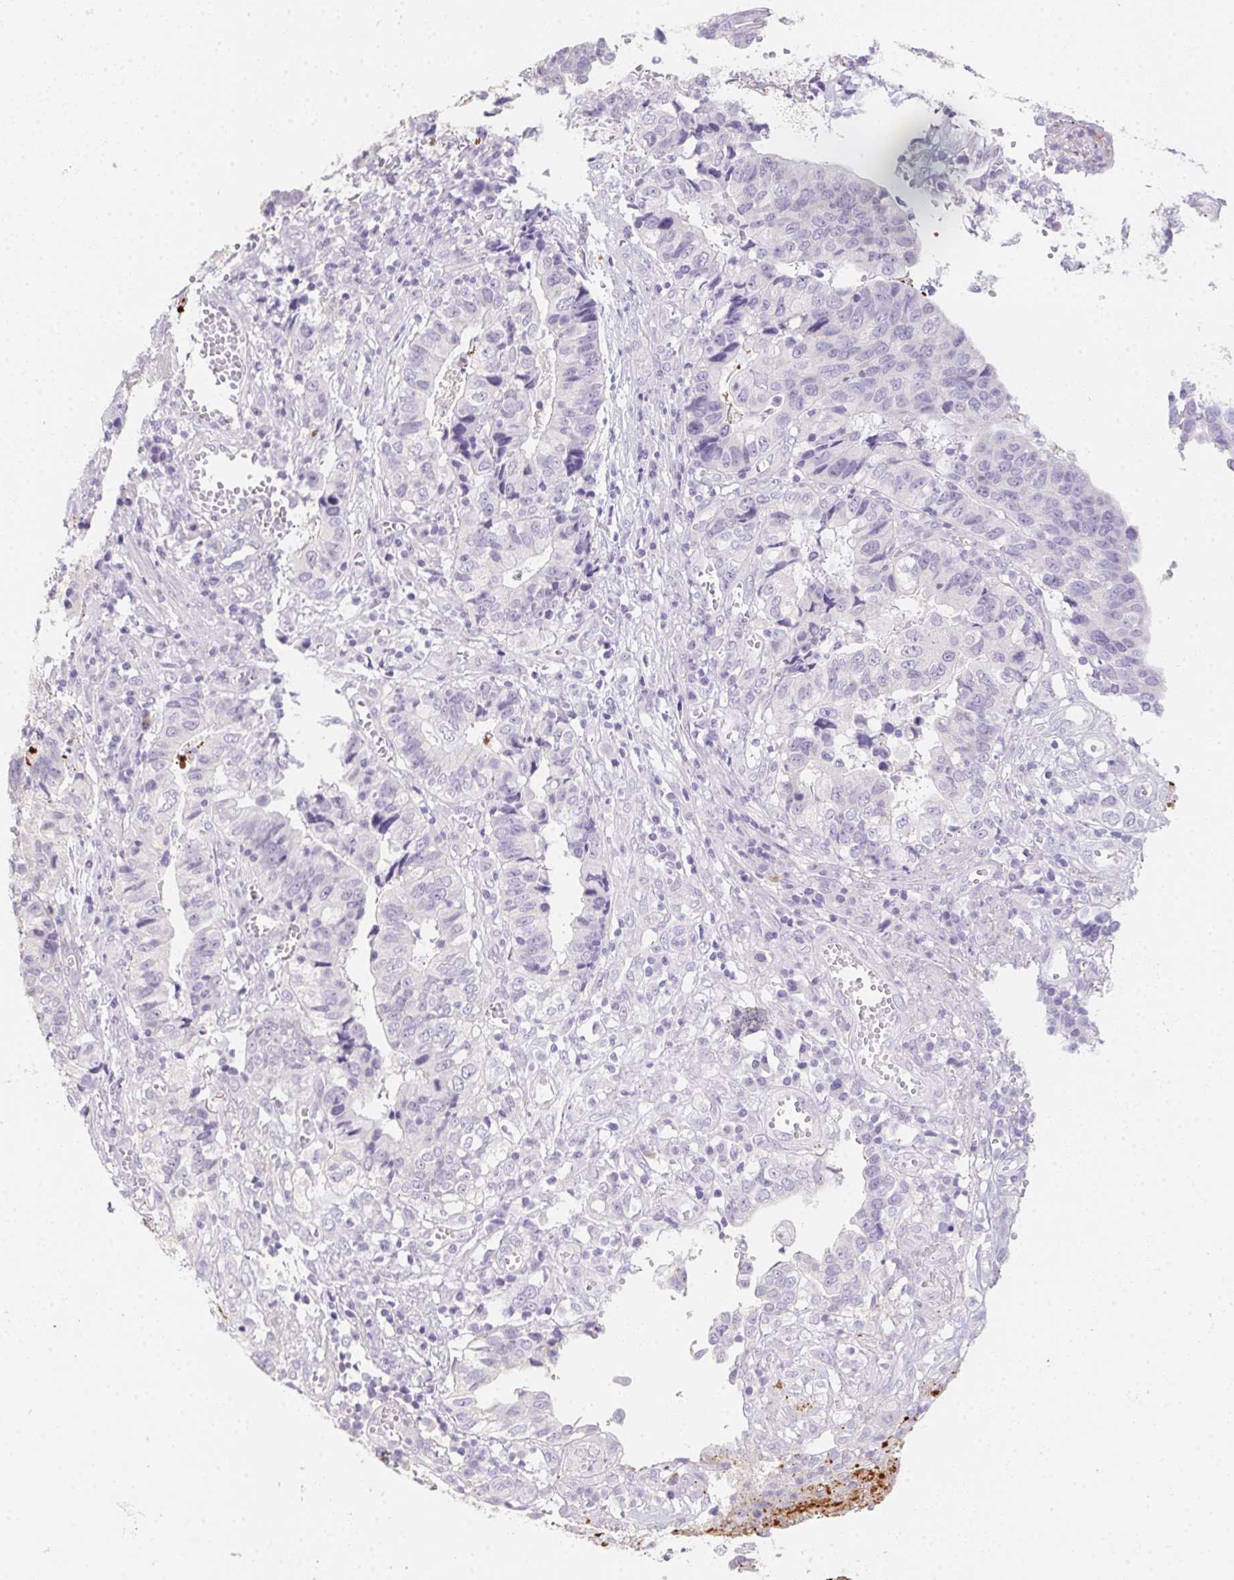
{"staining": {"intensity": "negative", "quantity": "none", "location": "none"}, "tissue": "stomach cancer", "cell_type": "Tumor cells", "image_type": "cancer", "snomed": [{"axis": "morphology", "description": "Adenocarcinoma, NOS"}, {"axis": "topography", "description": "Stomach, upper"}], "caption": "Immunohistochemical staining of stomach adenocarcinoma demonstrates no significant positivity in tumor cells.", "gene": "MYL4", "patient": {"sex": "female", "age": 67}}